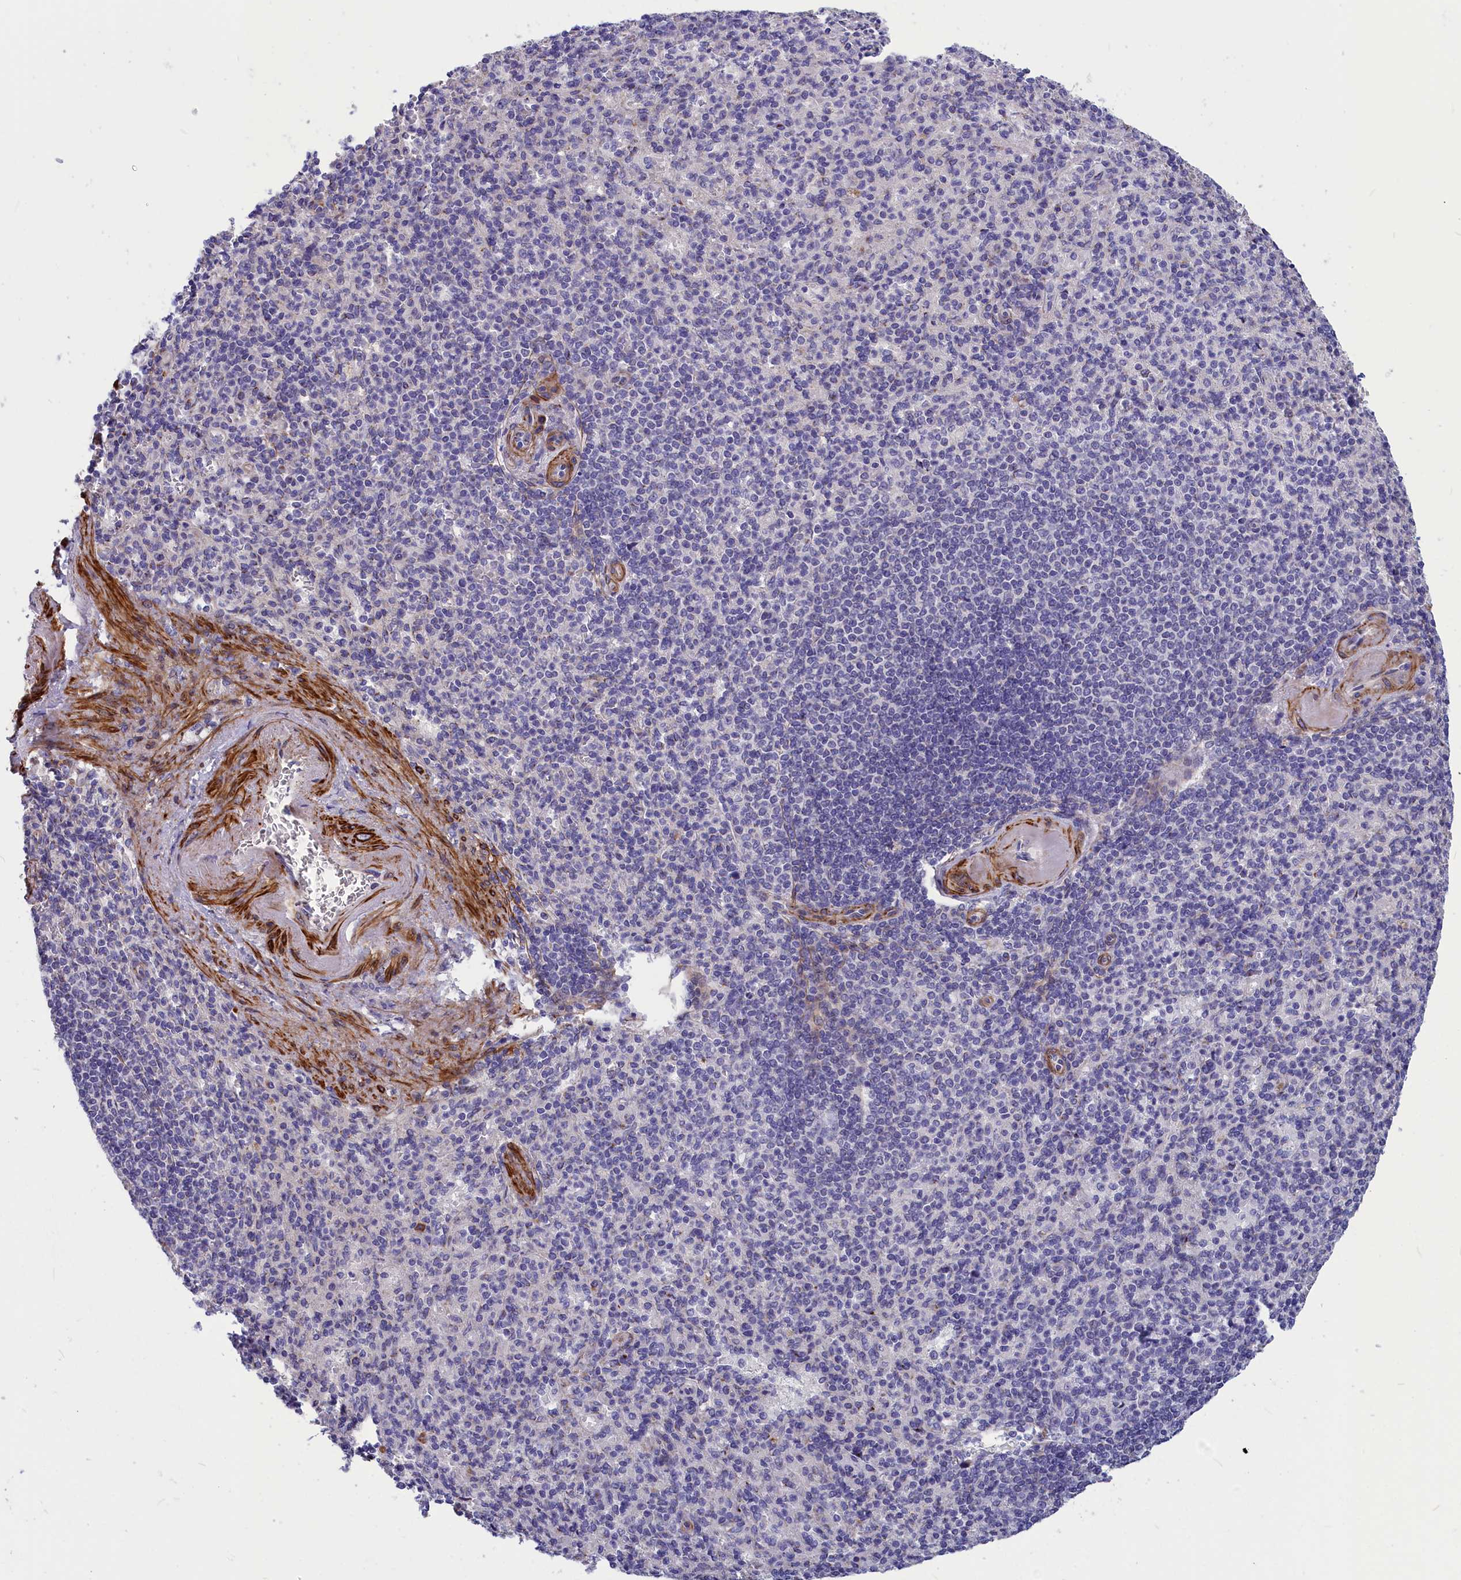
{"staining": {"intensity": "moderate", "quantity": "<25%", "location": "cytoplasmic/membranous"}, "tissue": "spleen", "cell_type": "Cells in red pulp", "image_type": "normal", "snomed": [{"axis": "morphology", "description": "Normal tissue, NOS"}, {"axis": "topography", "description": "Spleen"}], "caption": "Cells in red pulp demonstrate low levels of moderate cytoplasmic/membranous expression in about <25% of cells in benign spleen. Using DAB (brown) and hematoxylin (blue) stains, captured at high magnification using brightfield microscopy.", "gene": "TUBGCP4", "patient": {"sex": "female", "age": 74}}